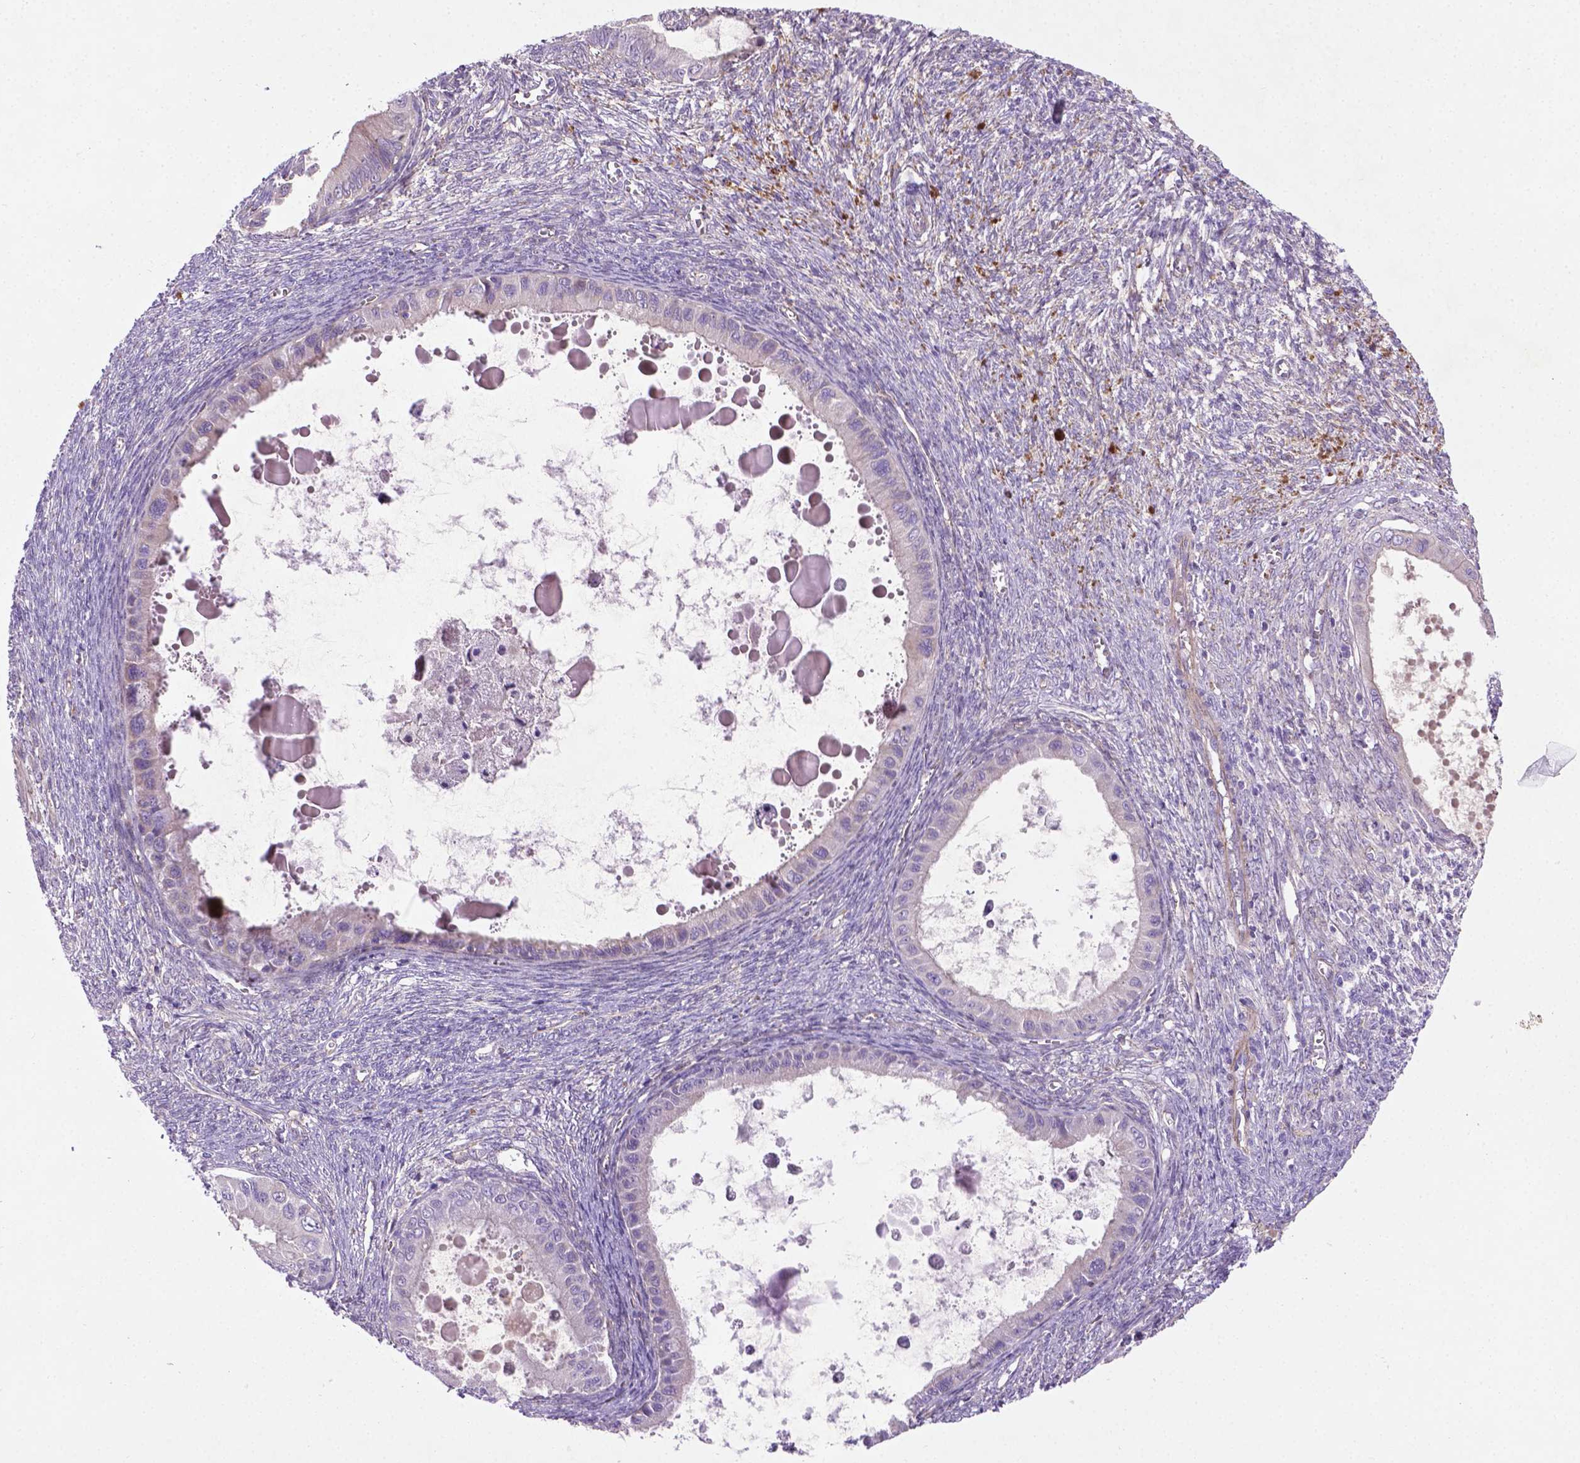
{"staining": {"intensity": "negative", "quantity": "none", "location": "none"}, "tissue": "ovarian cancer", "cell_type": "Tumor cells", "image_type": "cancer", "snomed": [{"axis": "morphology", "description": "Cystadenocarcinoma, mucinous, NOS"}, {"axis": "topography", "description": "Ovary"}], "caption": "An immunohistochemistry micrograph of ovarian cancer is shown. There is no staining in tumor cells of ovarian cancer. The staining is performed using DAB (3,3'-diaminobenzidine) brown chromogen with nuclei counter-stained in using hematoxylin.", "gene": "CCER2", "patient": {"sex": "female", "age": 64}}